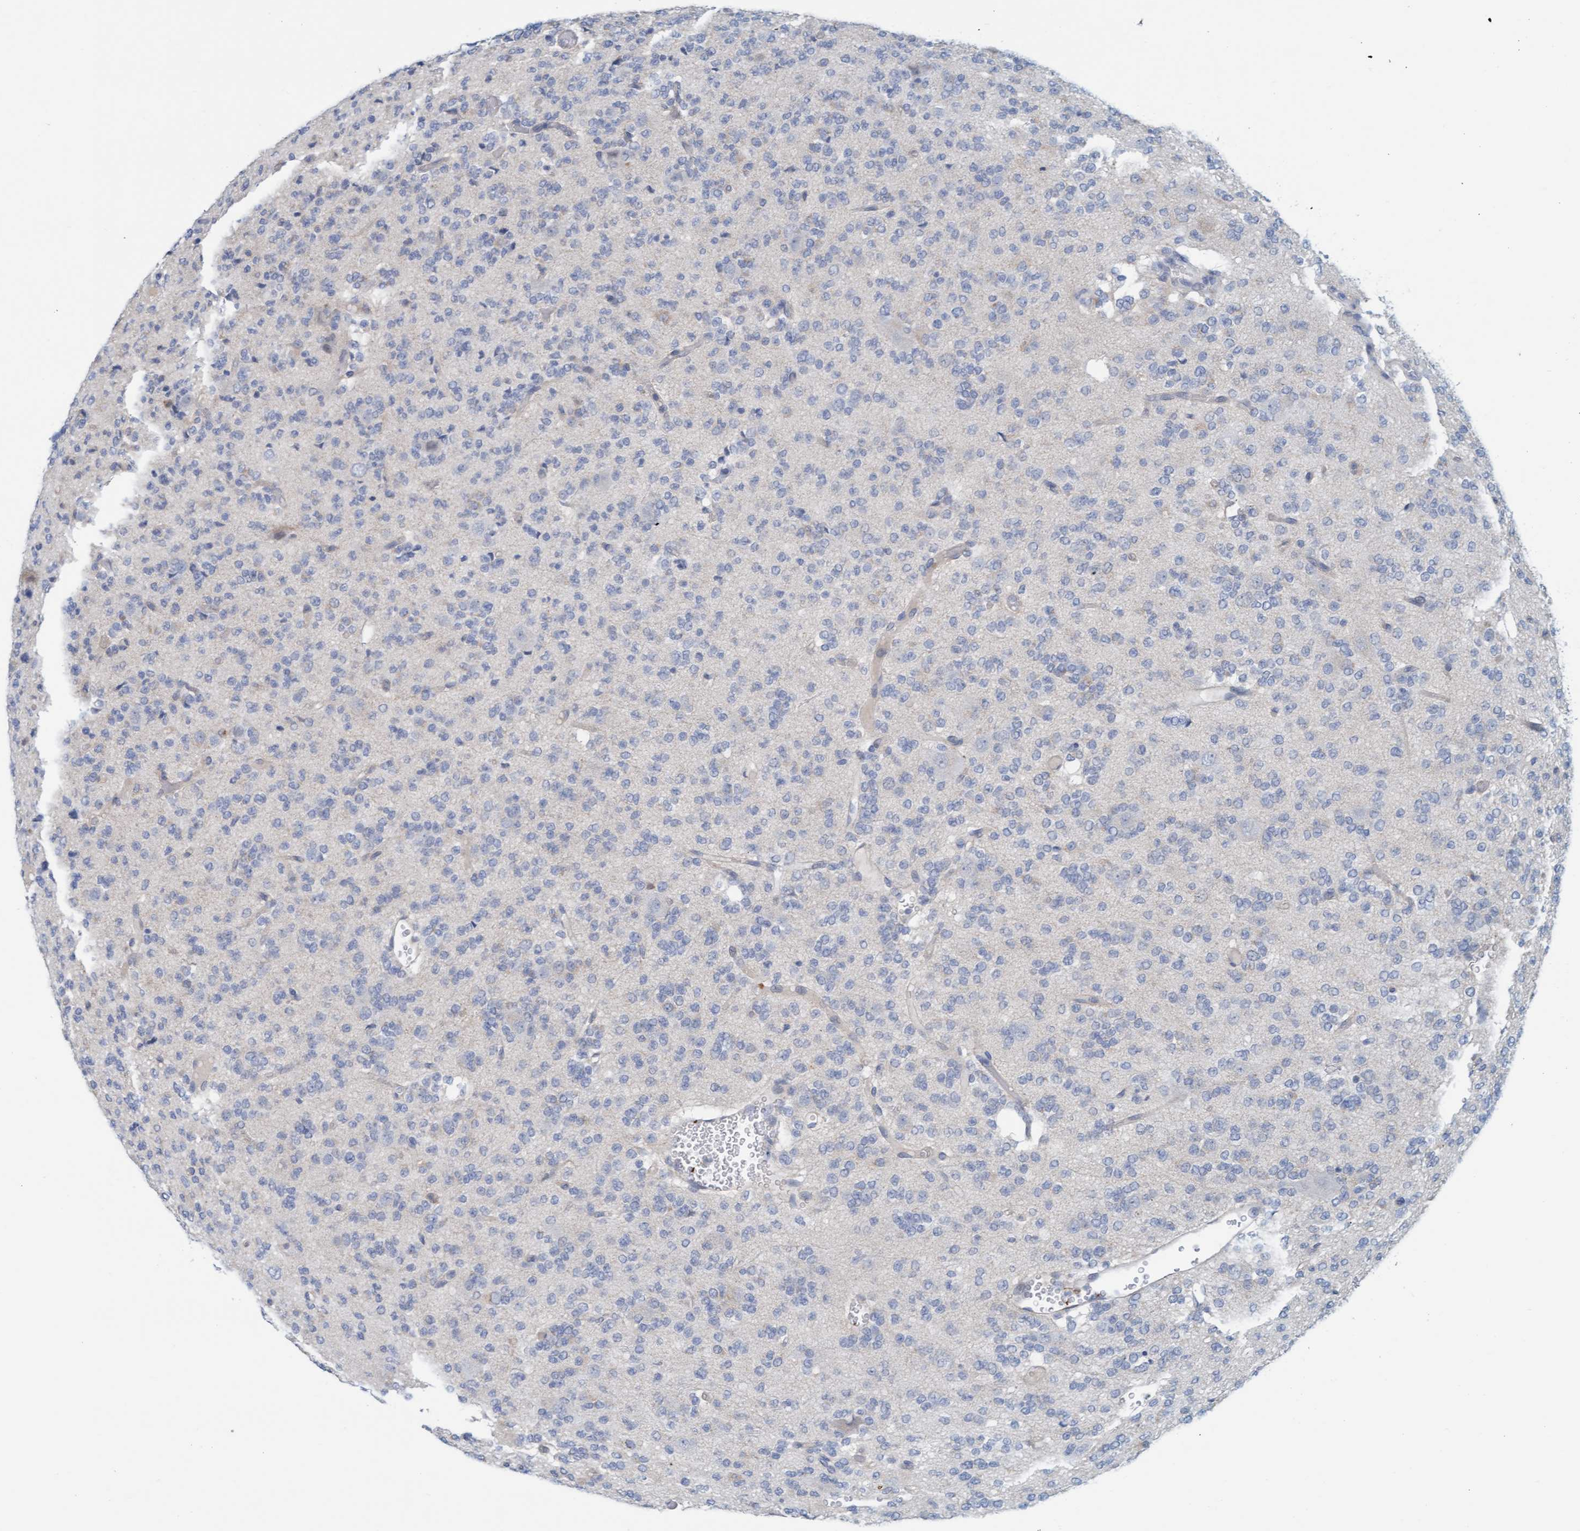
{"staining": {"intensity": "negative", "quantity": "none", "location": "none"}, "tissue": "glioma", "cell_type": "Tumor cells", "image_type": "cancer", "snomed": [{"axis": "morphology", "description": "Glioma, malignant, Low grade"}, {"axis": "topography", "description": "Brain"}], "caption": "This is an immunohistochemistry (IHC) micrograph of human malignant glioma (low-grade). There is no staining in tumor cells.", "gene": "CPA3", "patient": {"sex": "male", "age": 38}}